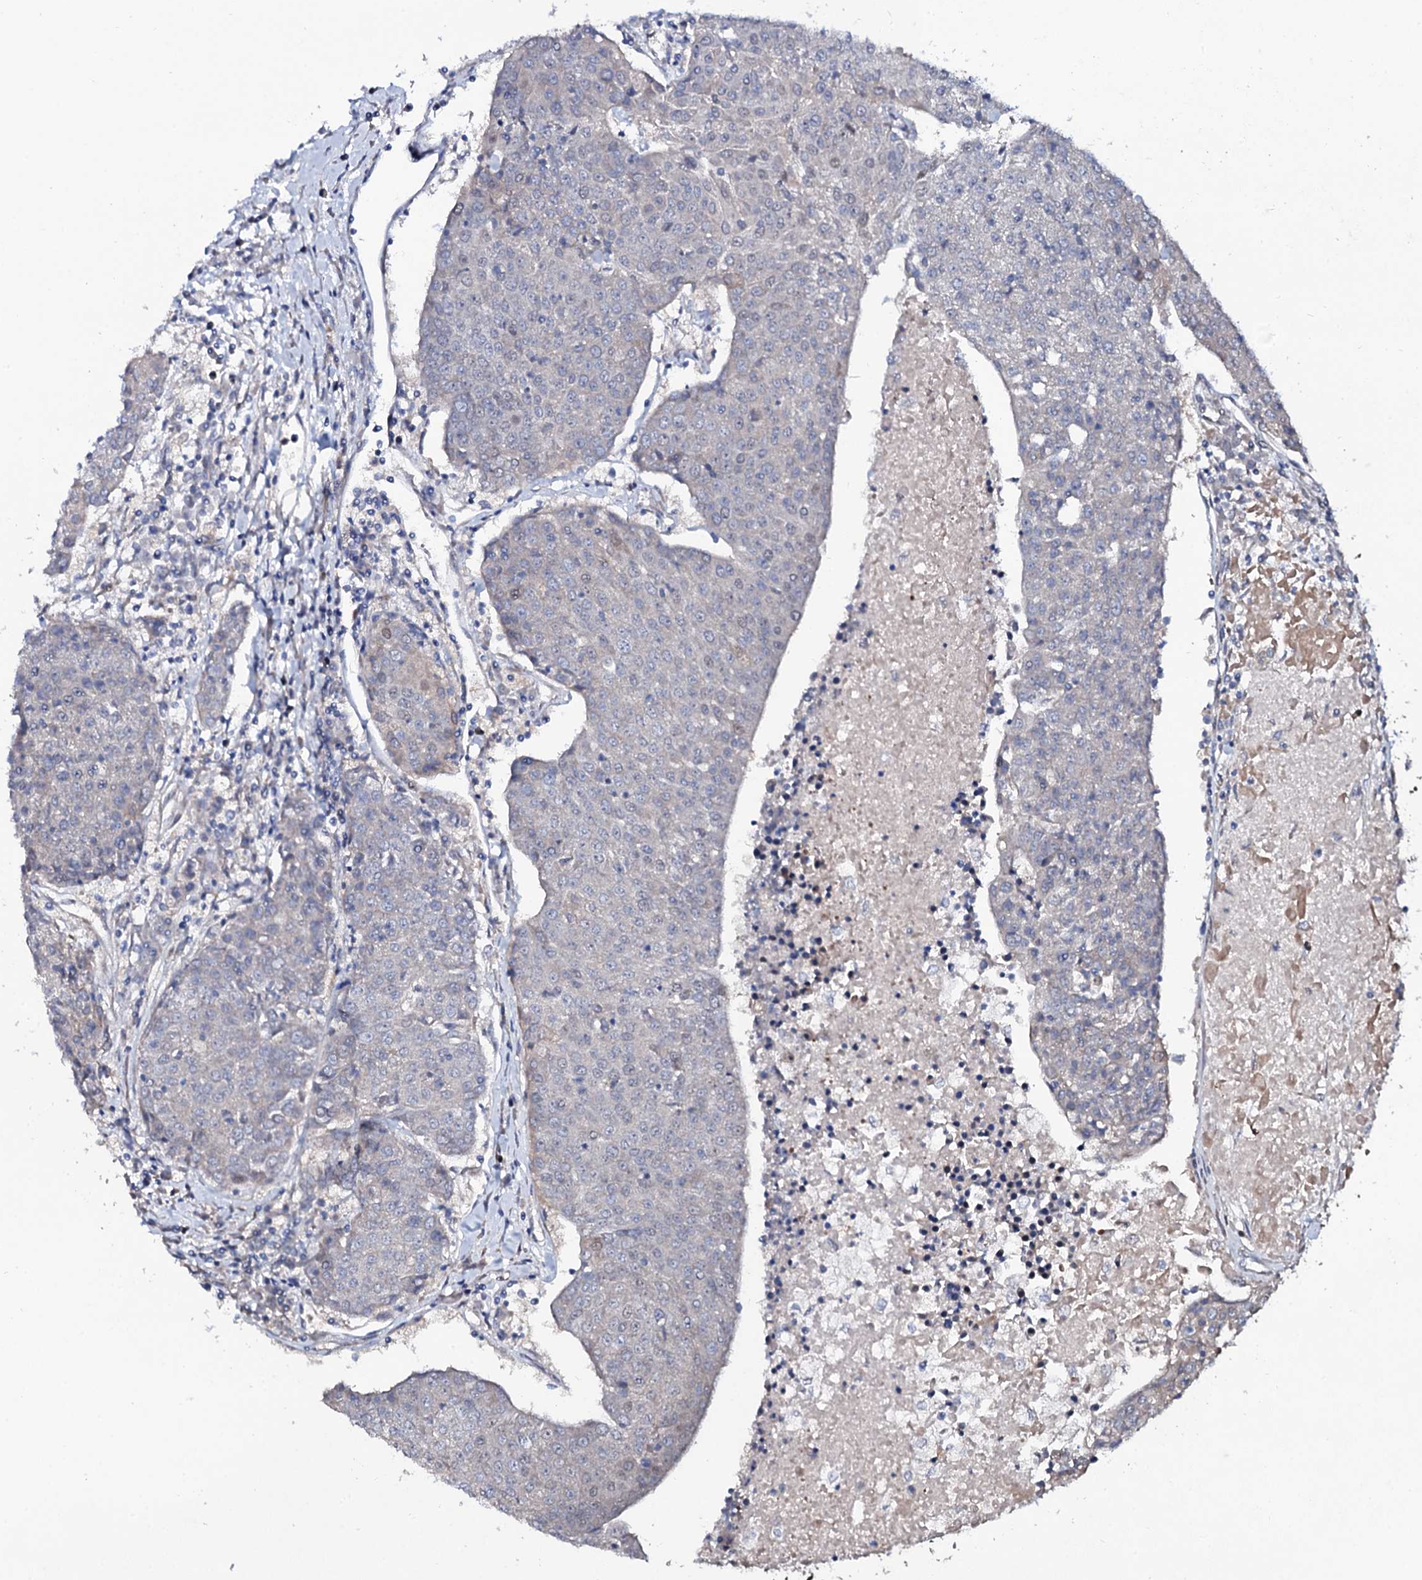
{"staining": {"intensity": "weak", "quantity": "<25%", "location": "nuclear"}, "tissue": "urothelial cancer", "cell_type": "Tumor cells", "image_type": "cancer", "snomed": [{"axis": "morphology", "description": "Urothelial carcinoma, High grade"}, {"axis": "topography", "description": "Urinary bladder"}], "caption": "Immunohistochemistry of urothelial cancer displays no staining in tumor cells.", "gene": "PPP1R3D", "patient": {"sex": "female", "age": 85}}